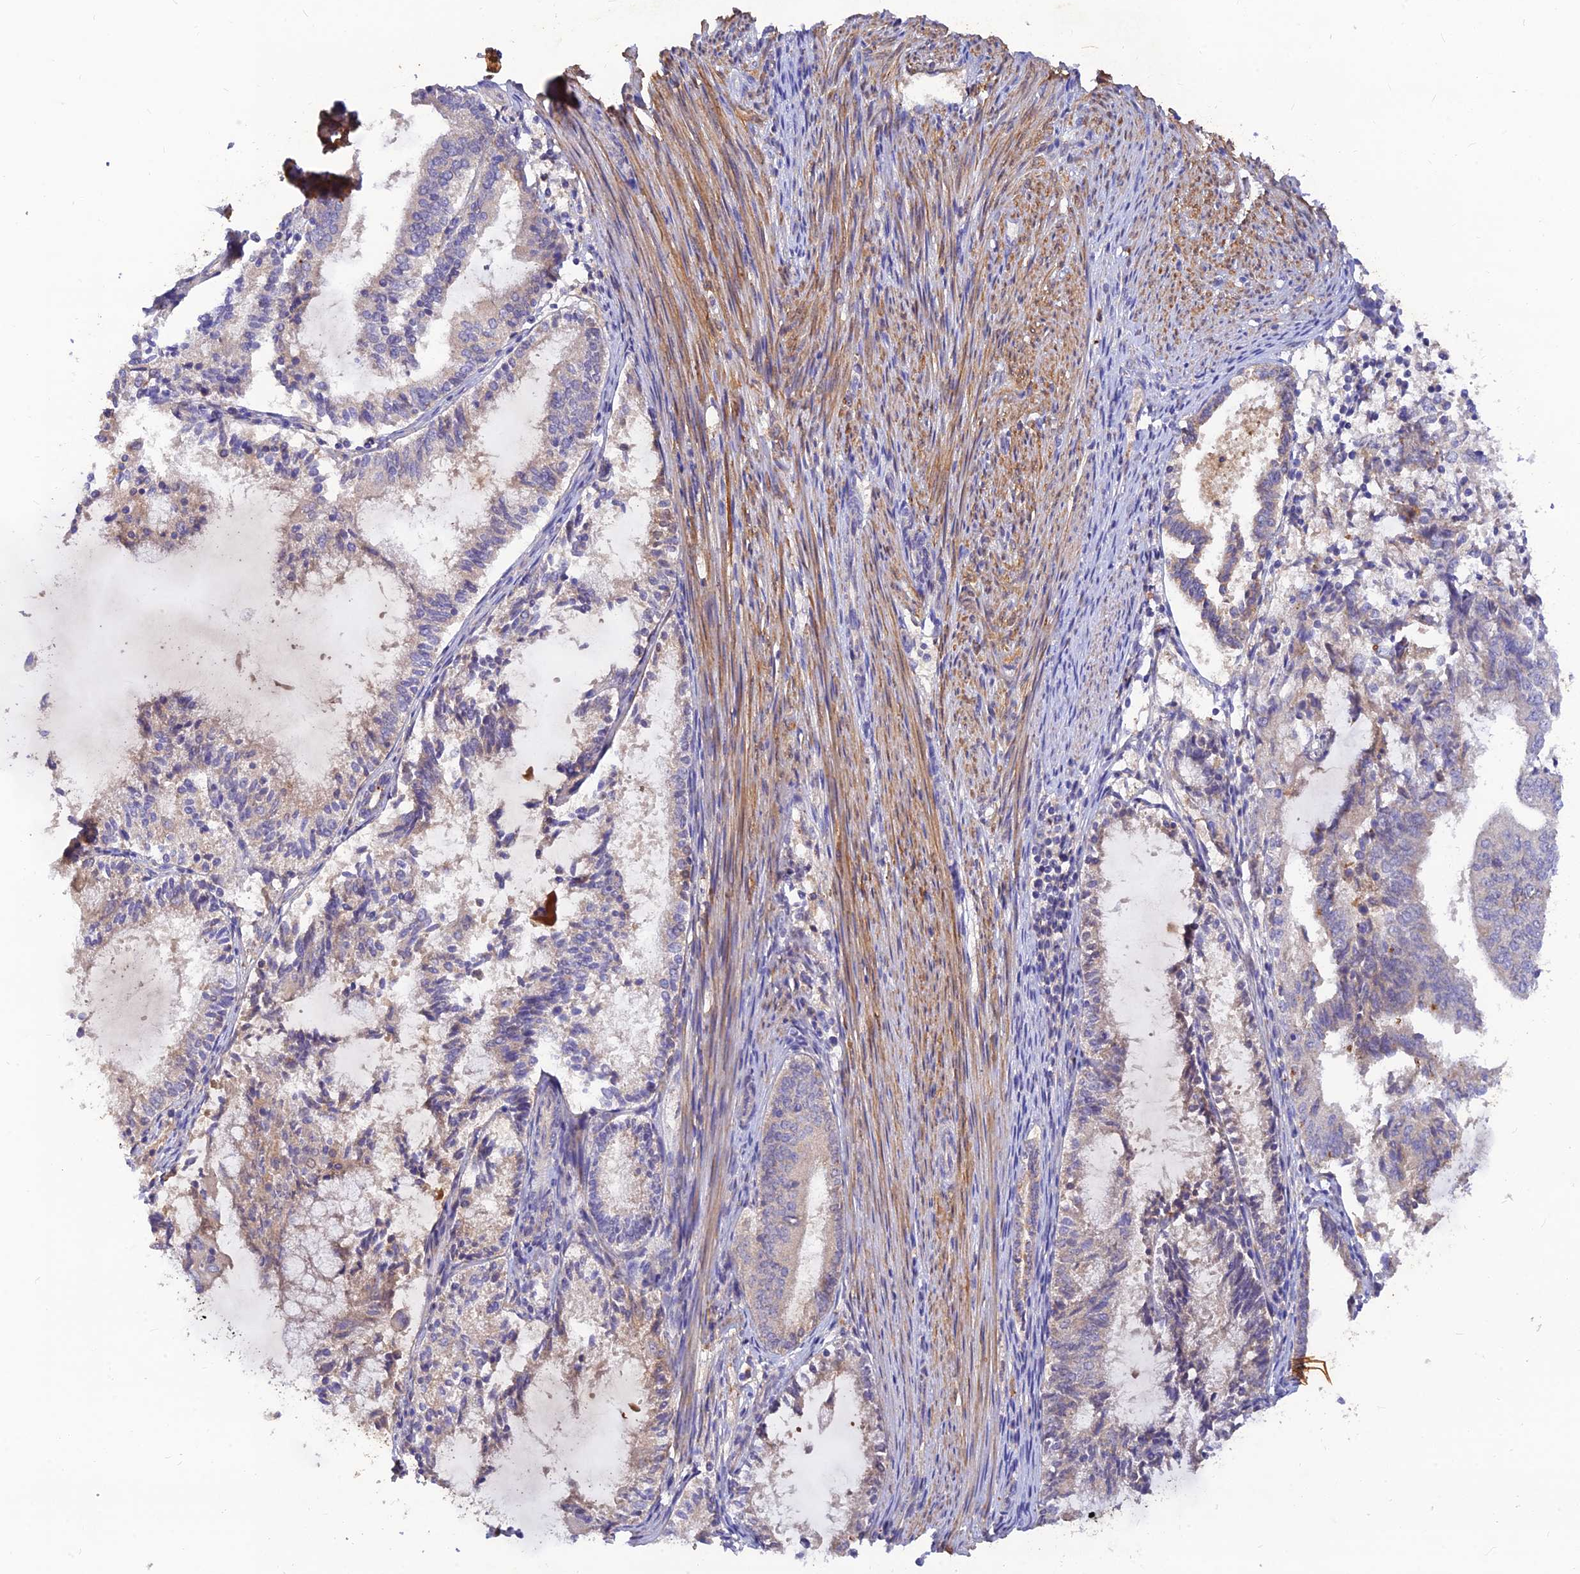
{"staining": {"intensity": "negative", "quantity": "none", "location": "none"}, "tissue": "endometrial cancer", "cell_type": "Tumor cells", "image_type": "cancer", "snomed": [{"axis": "morphology", "description": "Adenocarcinoma, NOS"}, {"axis": "topography", "description": "Endometrium"}], "caption": "DAB immunohistochemical staining of human endometrial adenocarcinoma reveals no significant positivity in tumor cells. (Brightfield microscopy of DAB immunohistochemistry (IHC) at high magnification).", "gene": "ACSM5", "patient": {"sex": "female", "age": 81}}